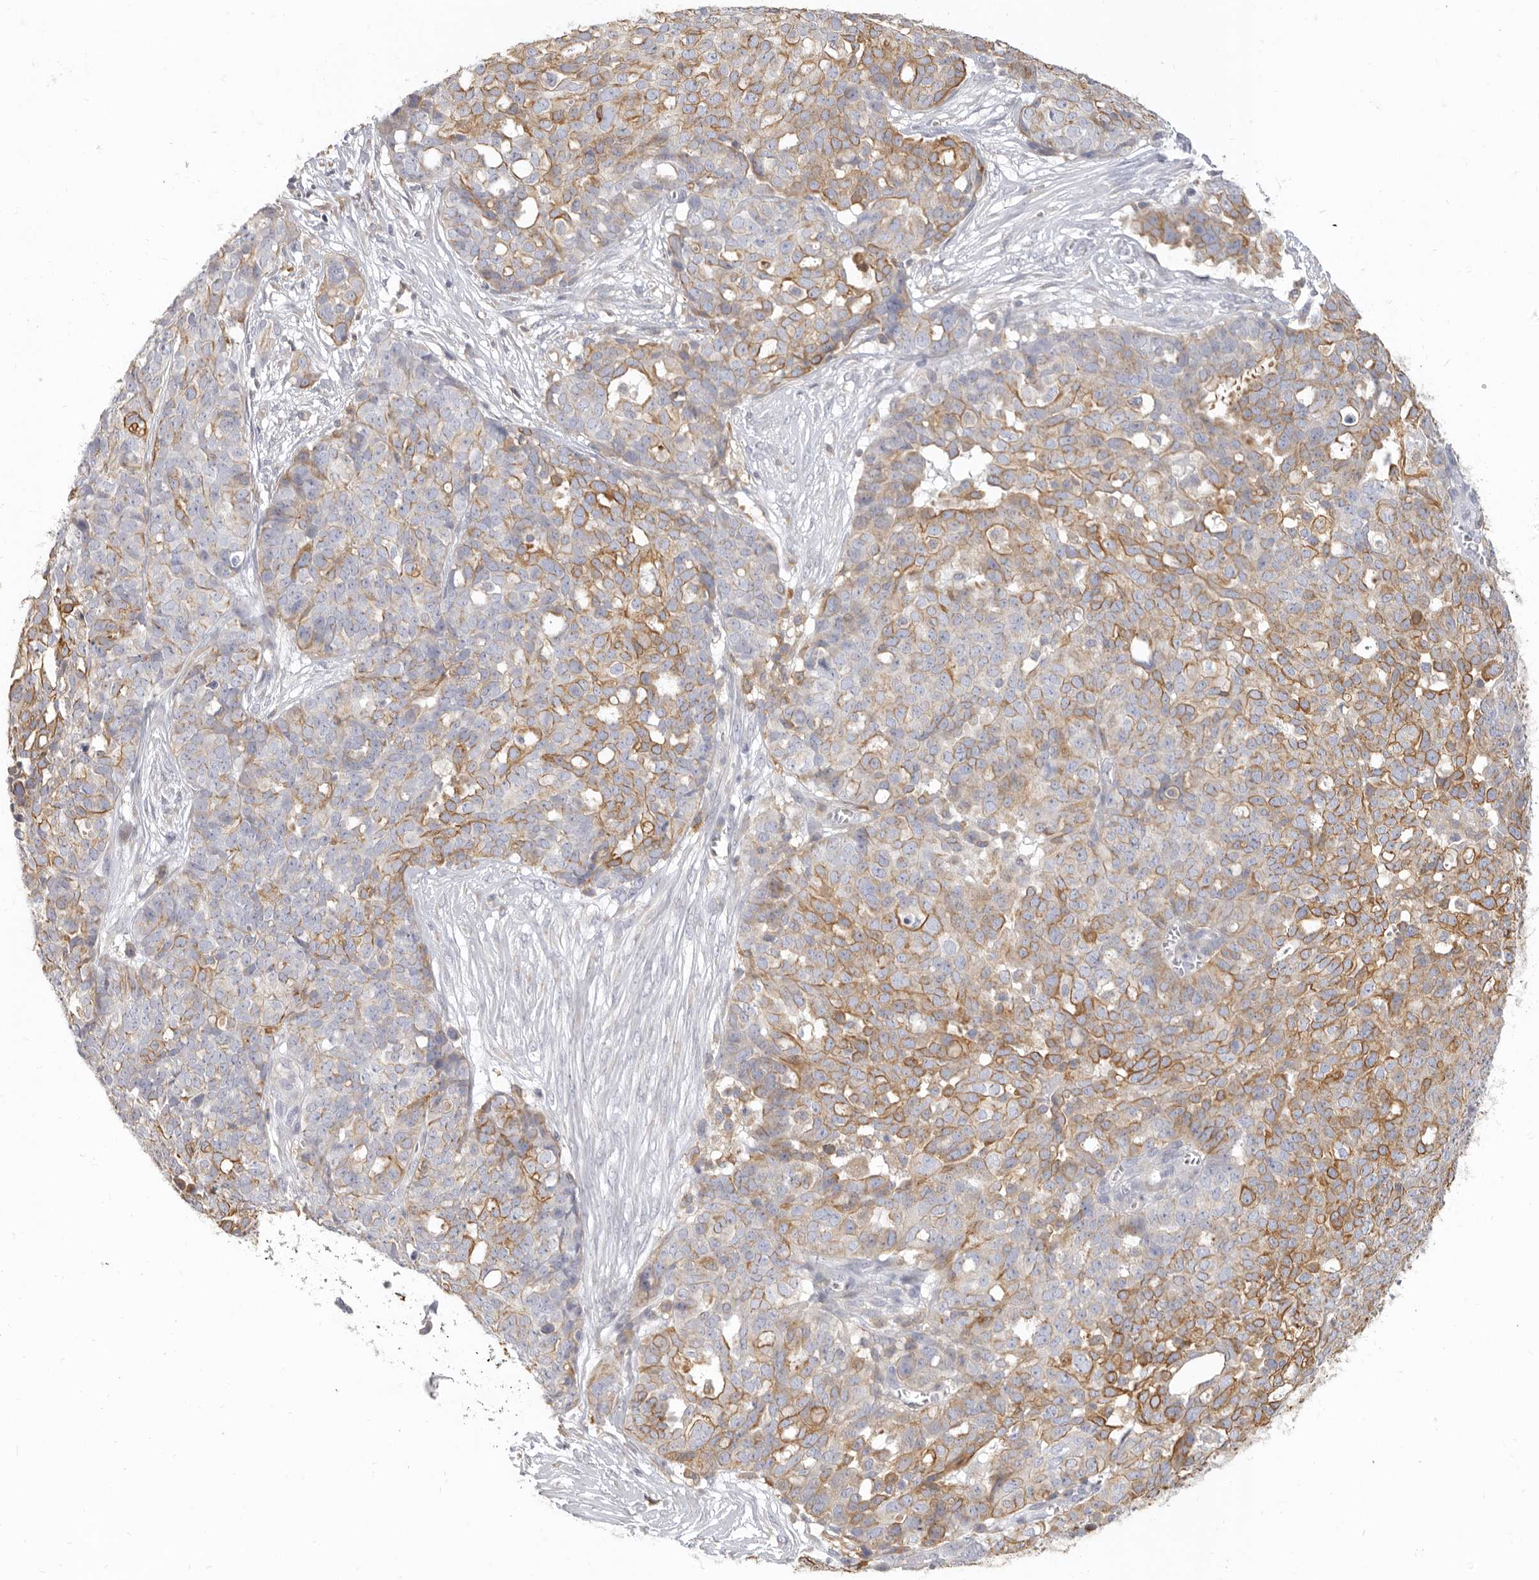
{"staining": {"intensity": "moderate", "quantity": "25%-75%", "location": "cytoplasmic/membranous"}, "tissue": "ovarian cancer", "cell_type": "Tumor cells", "image_type": "cancer", "snomed": [{"axis": "morphology", "description": "Cystadenocarcinoma, serous, NOS"}, {"axis": "topography", "description": "Soft tissue"}, {"axis": "topography", "description": "Ovary"}], "caption": "Ovarian serous cystadenocarcinoma stained with a protein marker demonstrates moderate staining in tumor cells.", "gene": "NIBAN1", "patient": {"sex": "female", "age": 57}}